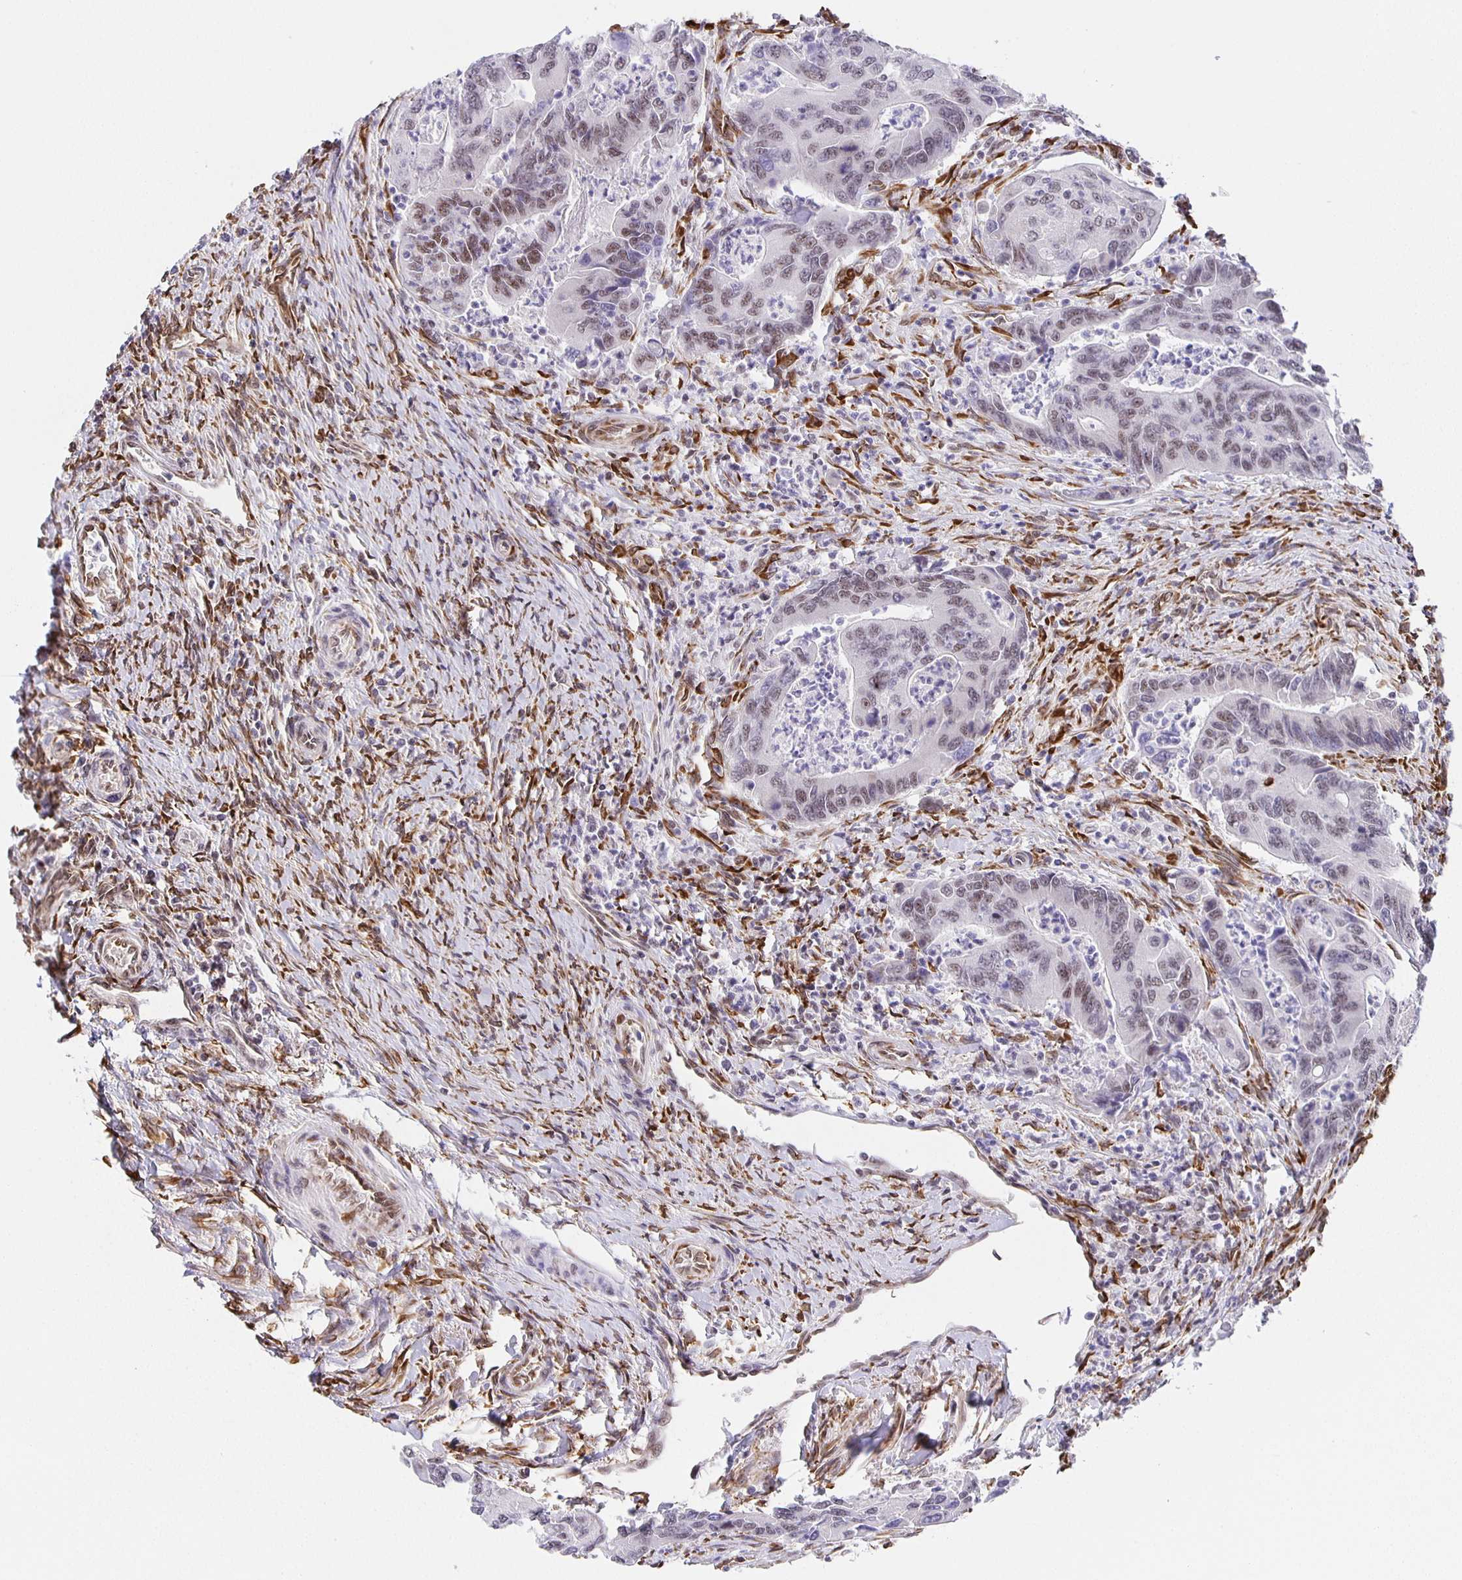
{"staining": {"intensity": "moderate", "quantity": "<25%", "location": "nuclear"}, "tissue": "colorectal cancer", "cell_type": "Tumor cells", "image_type": "cancer", "snomed": [{"axis": "morphology", "description": "Adenocarcinoma, NOS"}, {"axis": "topography", "description": "Colon"}], "caption": "IHC of human adenocarcinoma (colorectal) demonstrates low levels of moderate nuclear expression in approximately <25% of tumor cells. The protein is stained brown, and the nuclei are stained in blue (DAB IHC with brightfield microscopy, high magnification).", "gene": "ZRANB2", "patient": {"sex": "female", "age": 67}}